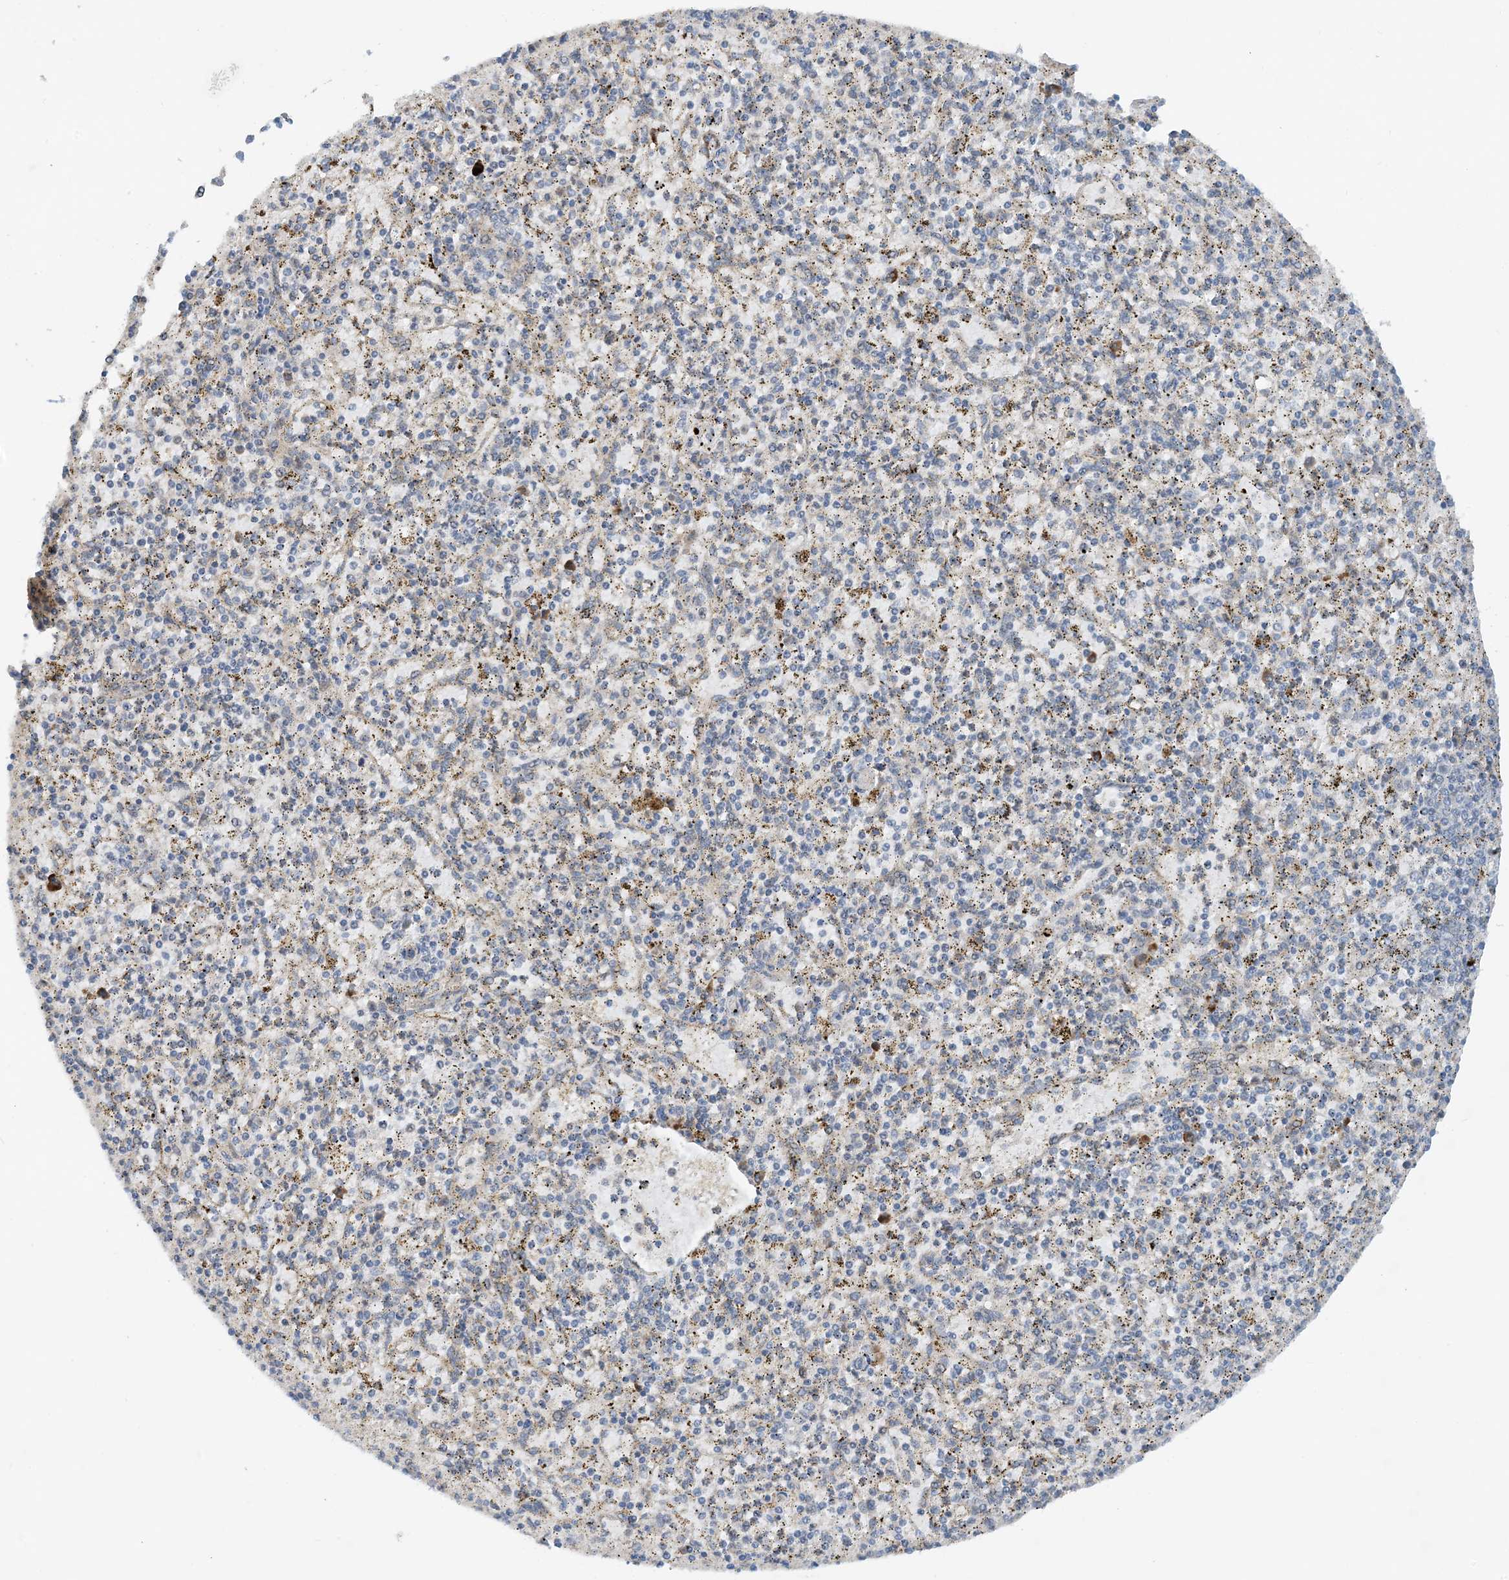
{"staining": {"intensity": "negative", "quantity": "none", "location": "none"}, "tissue": "spleen", "cell_type": "Cells in red pulp", "image_type": "normal", "snomed": [{"axis": "morphology", "description": "Normal tissue, NOS"}, {"axis": "topography", "description": "Spleen"}], "caption": "Histopathology image shows no protein positivity in cells in red pulp of normal spleen.", "gene": "PHOSPHO2", "patient": {"sex": "male", "age": 72}}